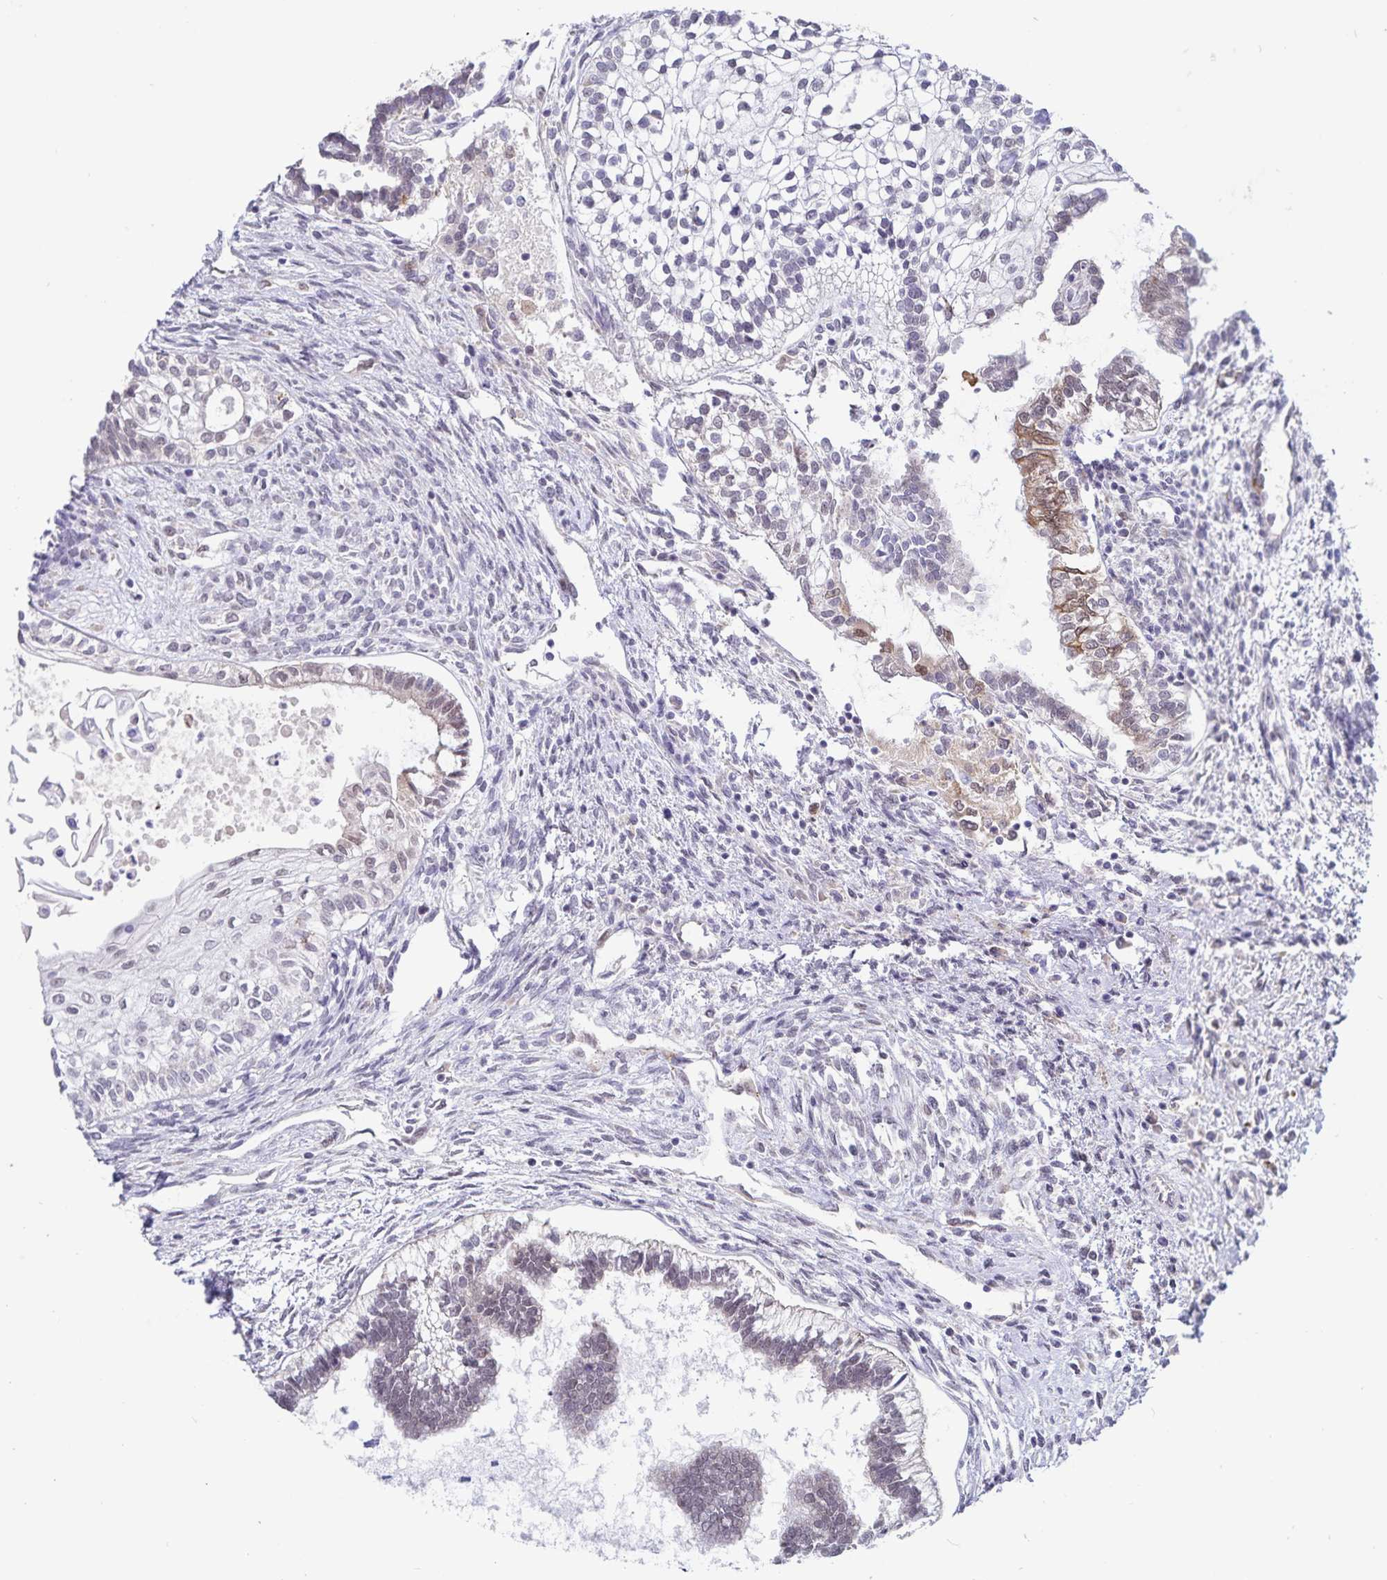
{"staining": {"intensity": "negative", "quantity": "none", "location": "none"}, "tissue": "testis cancer", "cell_type": "Tumor cells", "image_type": "cancer", "snomed": [{"axis": "morphology", "description": "Carcinoma, Embryonal, NOS"}, {"axis": "topography", "description": "Testis"}], "caption": "There is no significant staining in tumor cells of embryonal carcinoma (testis).", "gene": "ATP2A2", "patient": {"sex": "male", "age": 37}}